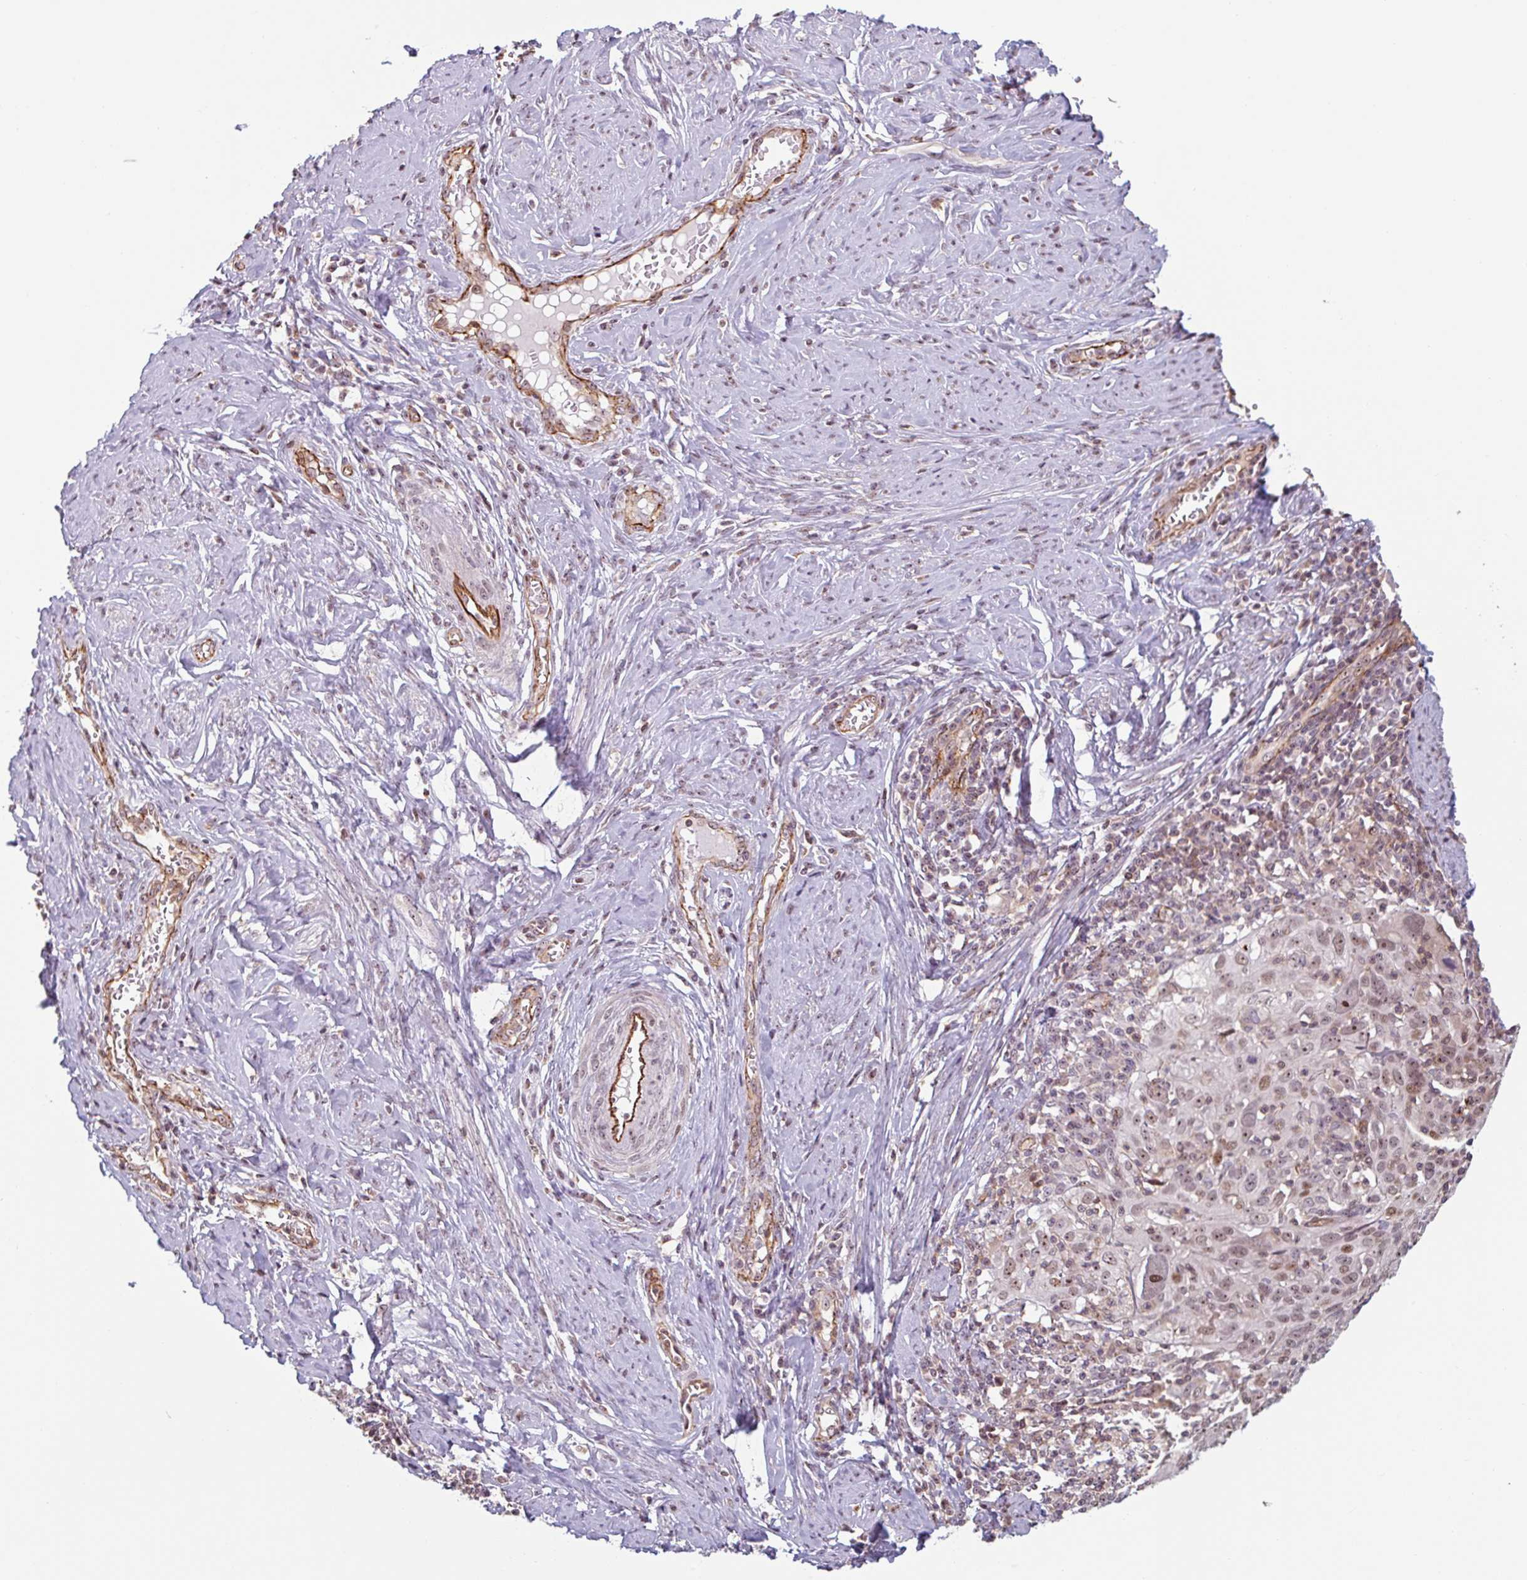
{"staining": {"intensity": "moderate", "quantity": ">75%", "location": "nuclear"}, "tissue": "cervical cancer", "cell_type": "Tumor cells", "image_type": "cancer", "snomed": [{"axis": "morphology", "description": "Normal tissue, NOS"}, {"axis": "morphology", "description": "Squamous cell carcinoma, NOS"}, {"axis": "topography", "description": "Cervix"}], "caption": "Cervical cancer was stained to show a protein in brown. There is medium levels of moderate nuclear staining in approximately >75% of tumor cells. (DAB (3,3'-diaminobenzidine) IHC with brightfield microscopy, high magnification).", "gene": "ZNF689", "patient": {"sex": "female", "age": 31}}